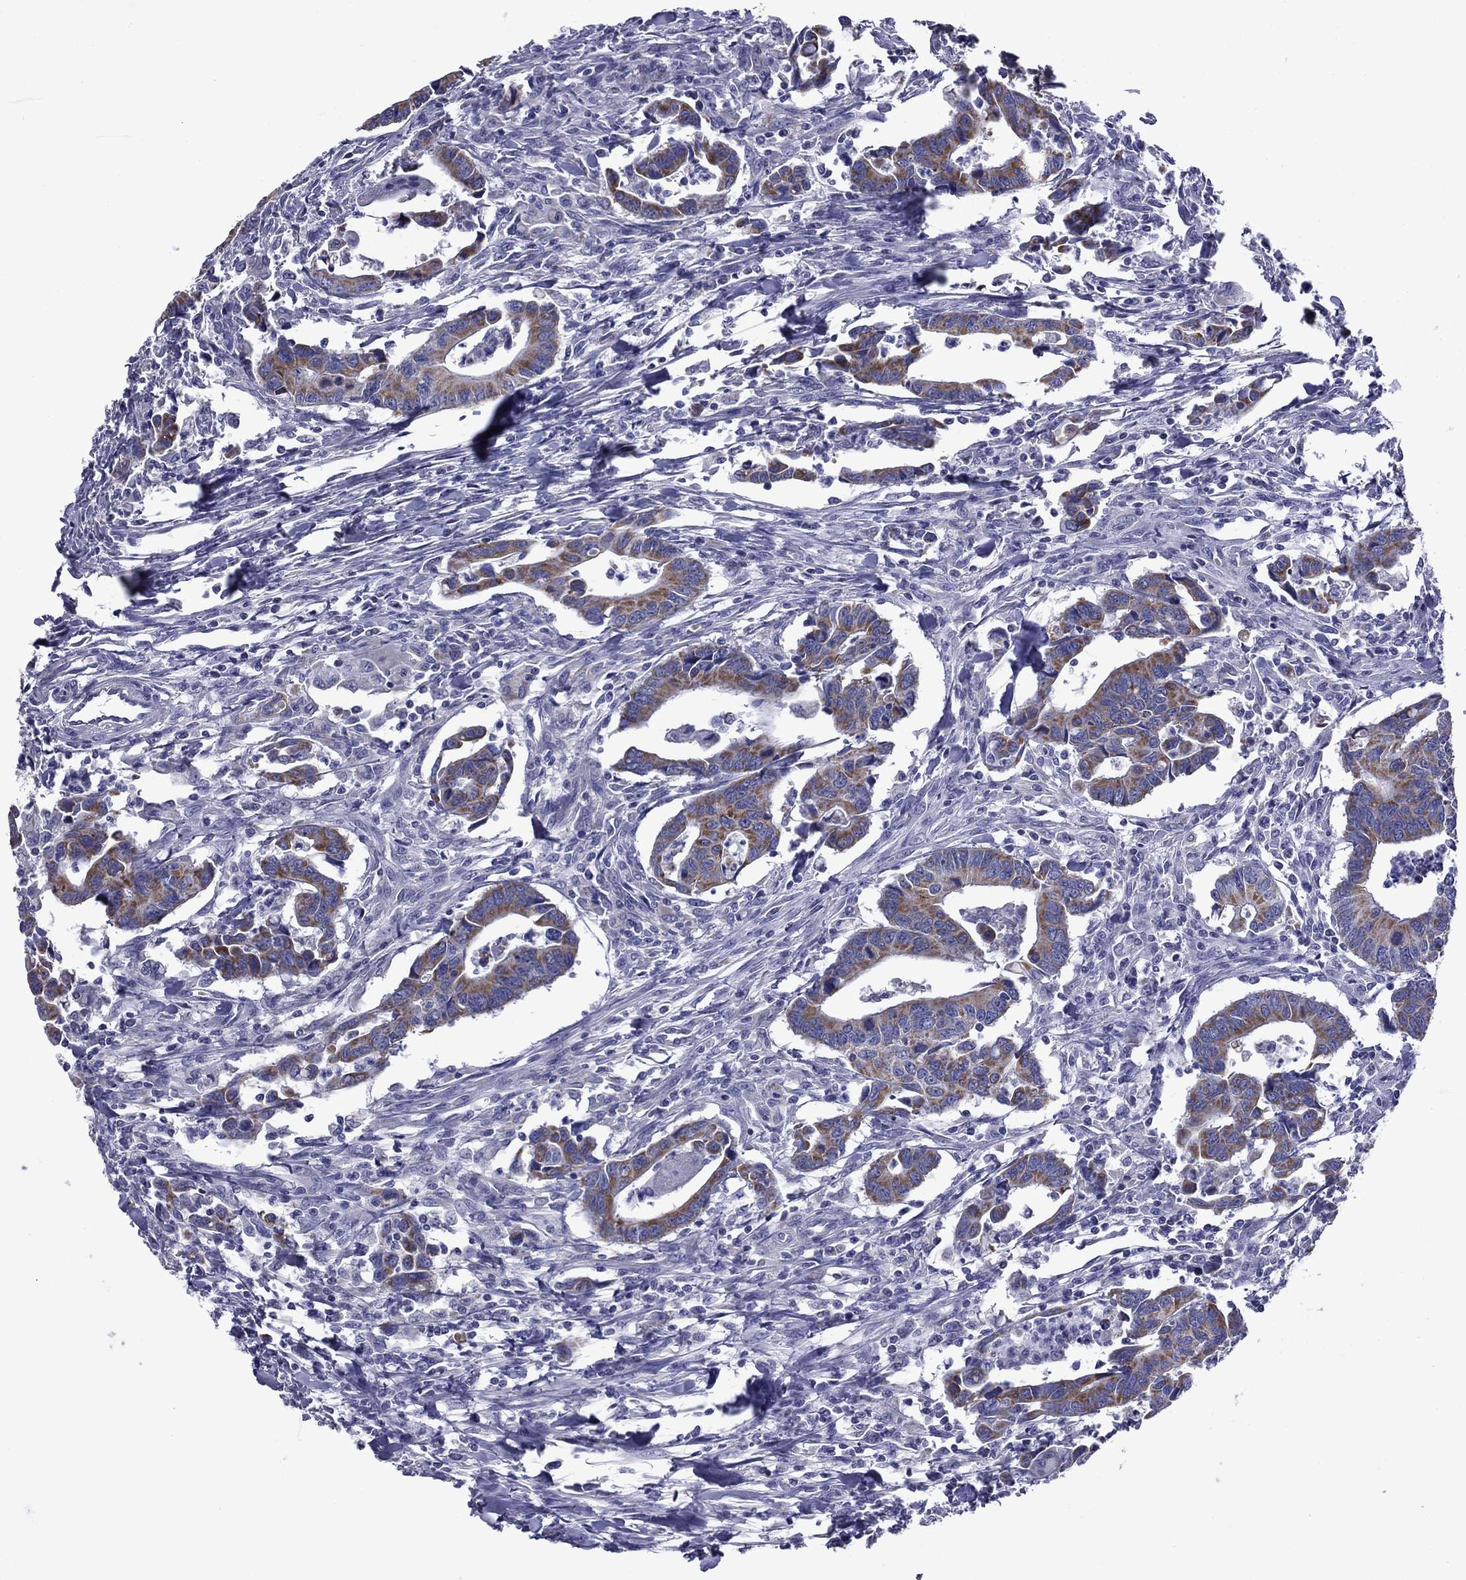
{"staining": {"intensity": "strong", "quantity": ">75%", "location": "cytoplasmic/membranous"}, "tissue": "colorectal cancer", "cell_type": "Tumor cells", "image_type": "cancer", "snomed": [{"axis": "morphology", "description": "Adenocarcinoma, NOS"}, {"axis": "topography", "description": "Rectum"}], "caption": "IHC micrograph of neoplastic tissue: colorectal adenocarcinoma stained using IHC demonstrates high levels of strong protein expression localized specifically in the cytoplasmic/membranous of tumor cells, appearing as a cytoplasmic/membranous brown color.", "gene": "ACADSB", "patient": {"sex": "male", "age": 67}}